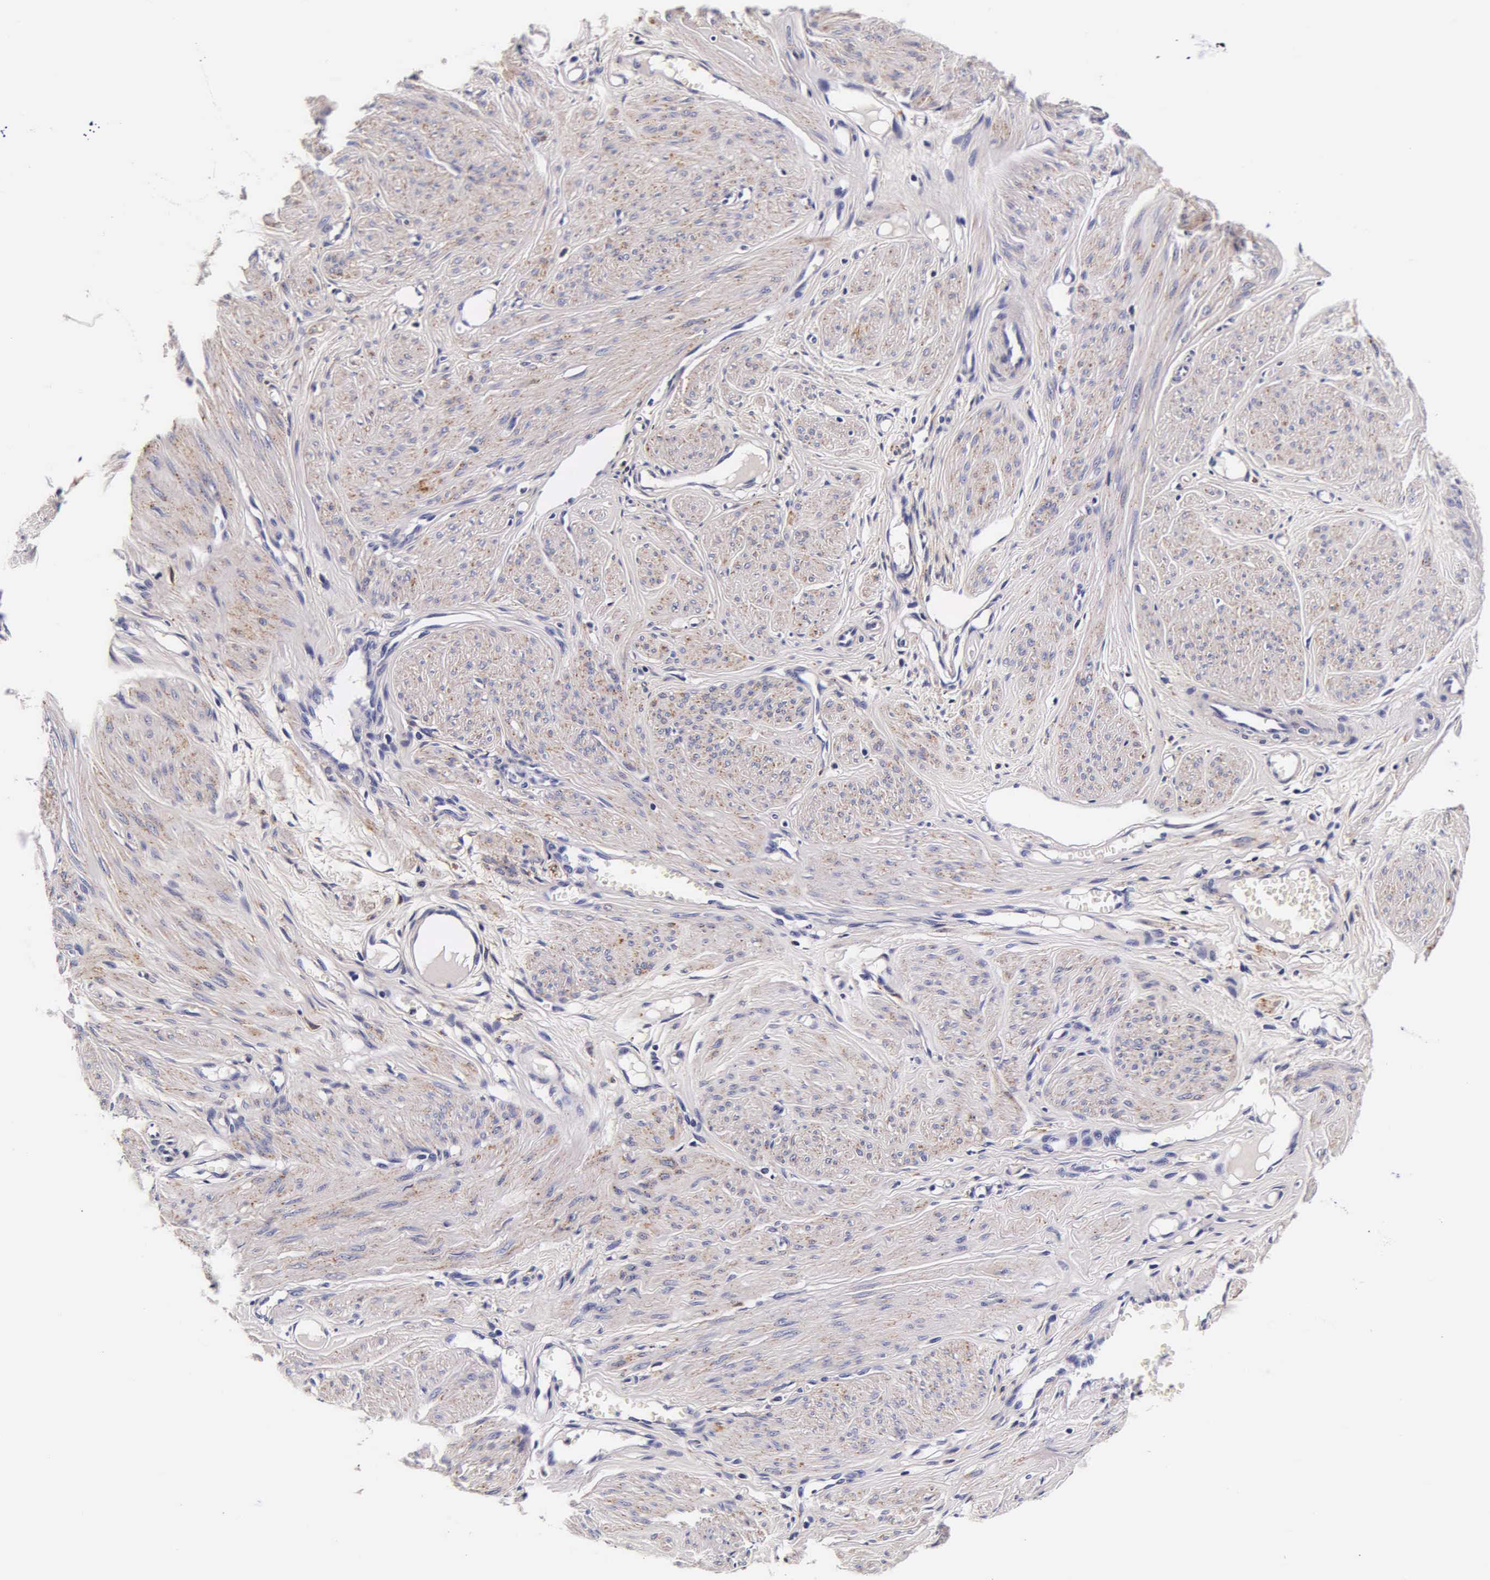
{"staining": {"intensity": "weak", "quantity": "<25%", "location": "cytoplasmic/membranous"}, "tissue": "smooth muscle", "cell_type": "Smooth muscle cells", "image_type": "normal", "snomed": [{"axis": "morphology", "description": "Normal tissue, NOS"}, {"axis": "topography", "description": "Uterus"}], "caption": "Immunohistochemical staining of benign human smooth muscle displays no significant staining in smooth muscle cells. Nuclei are stained in blue.", "gene": "CTSB", "patient": {"sex": "female", "age": 45}}